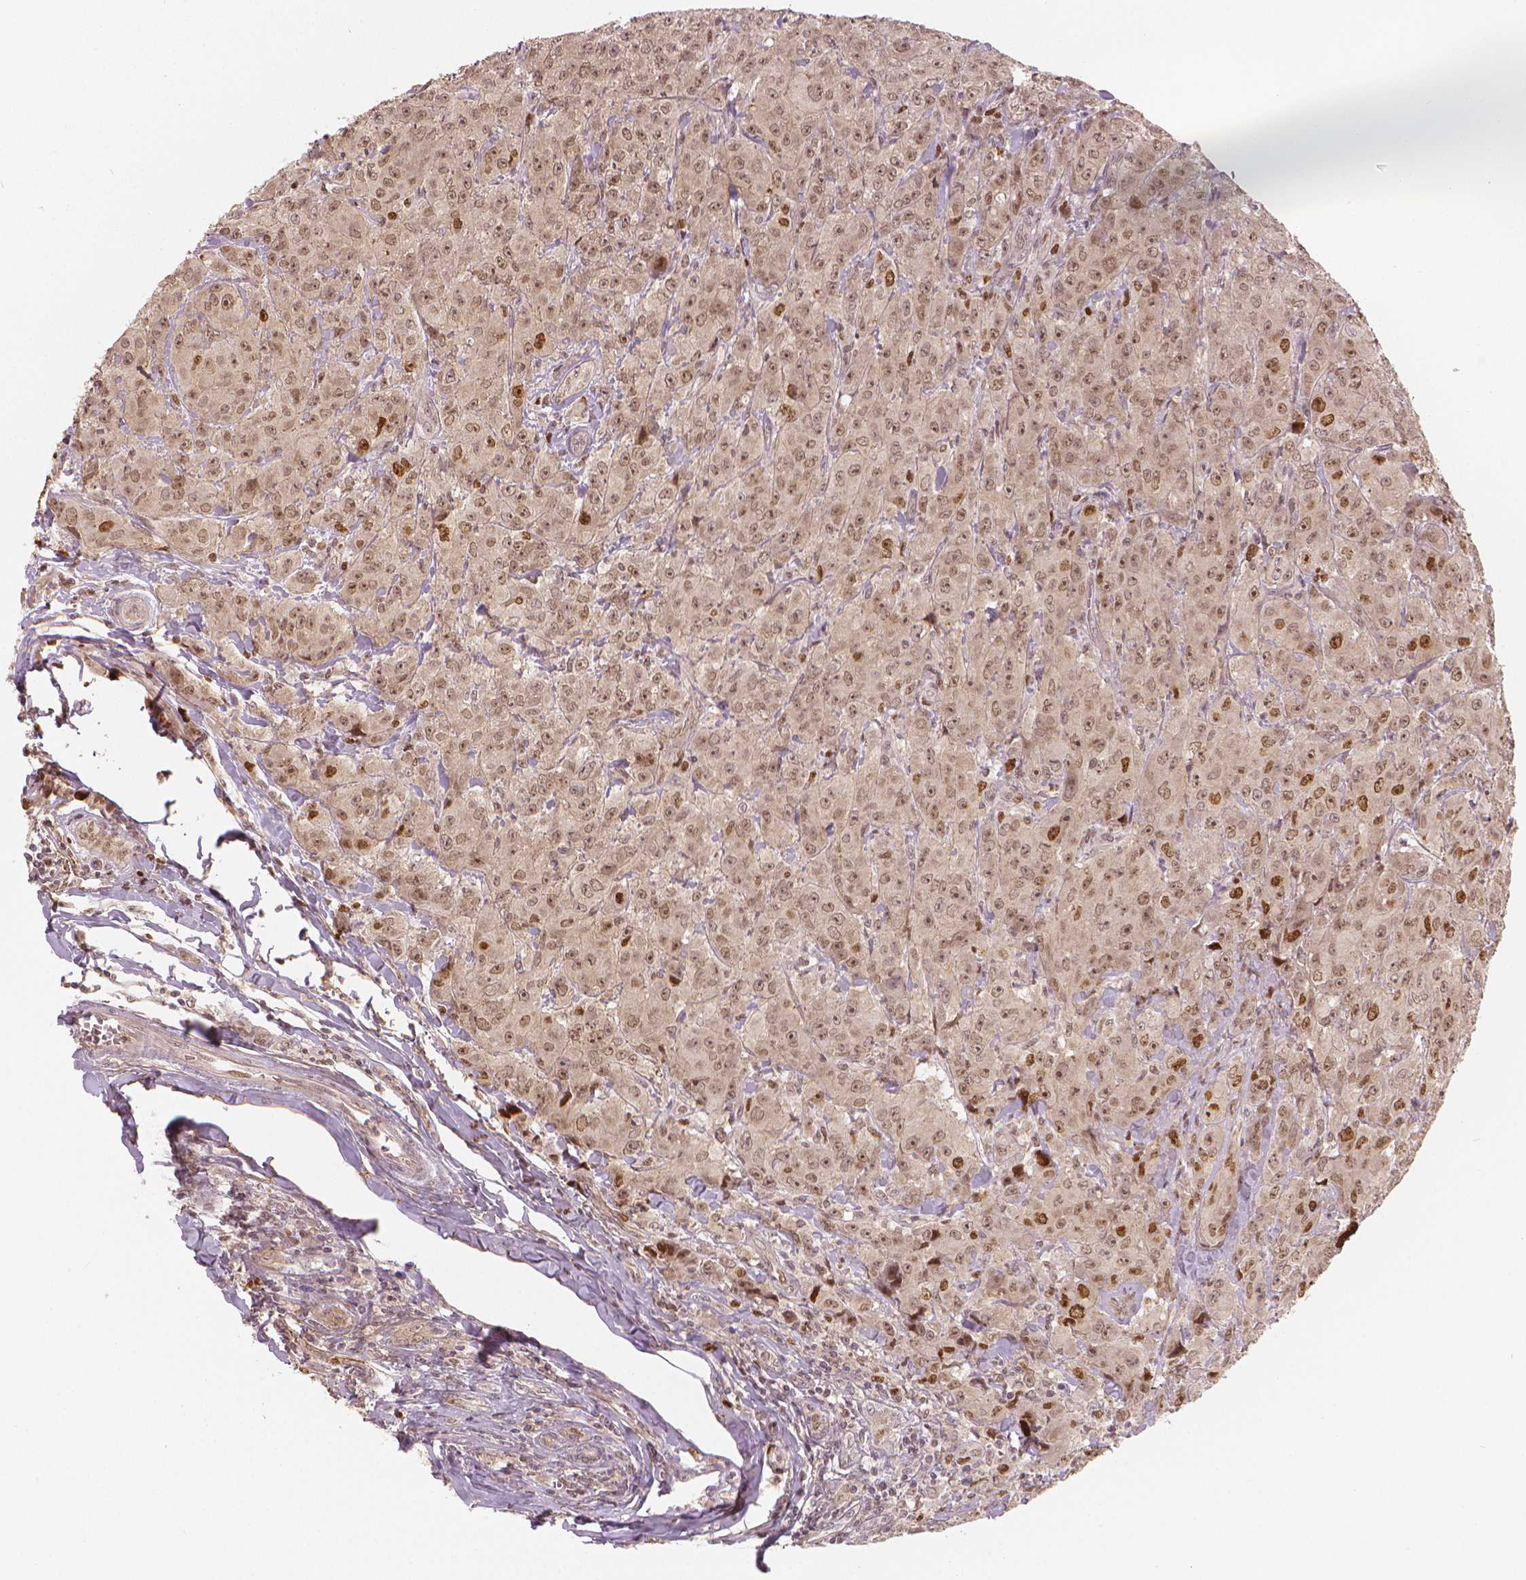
{"staining": {"intensity": "moderate", "quantity": ">75%", "location": "nuclear"}, "tissue": "breast cancer", "cell_type": "Tumor cells", "image_type": "cancer", "snomed": [{"axis": "morphology", "description": "Duct carcinoma"}, {"axis": "topography", "description": "Breast"}], "caption": "Immunohistochemical staining of breast cancer (intraductal carcinoma) shows moderate nuclear protein expression in approximately >75% of tumor cells.", "gene": "NSD2", "patient": {"sex": "female", "age": 43}}